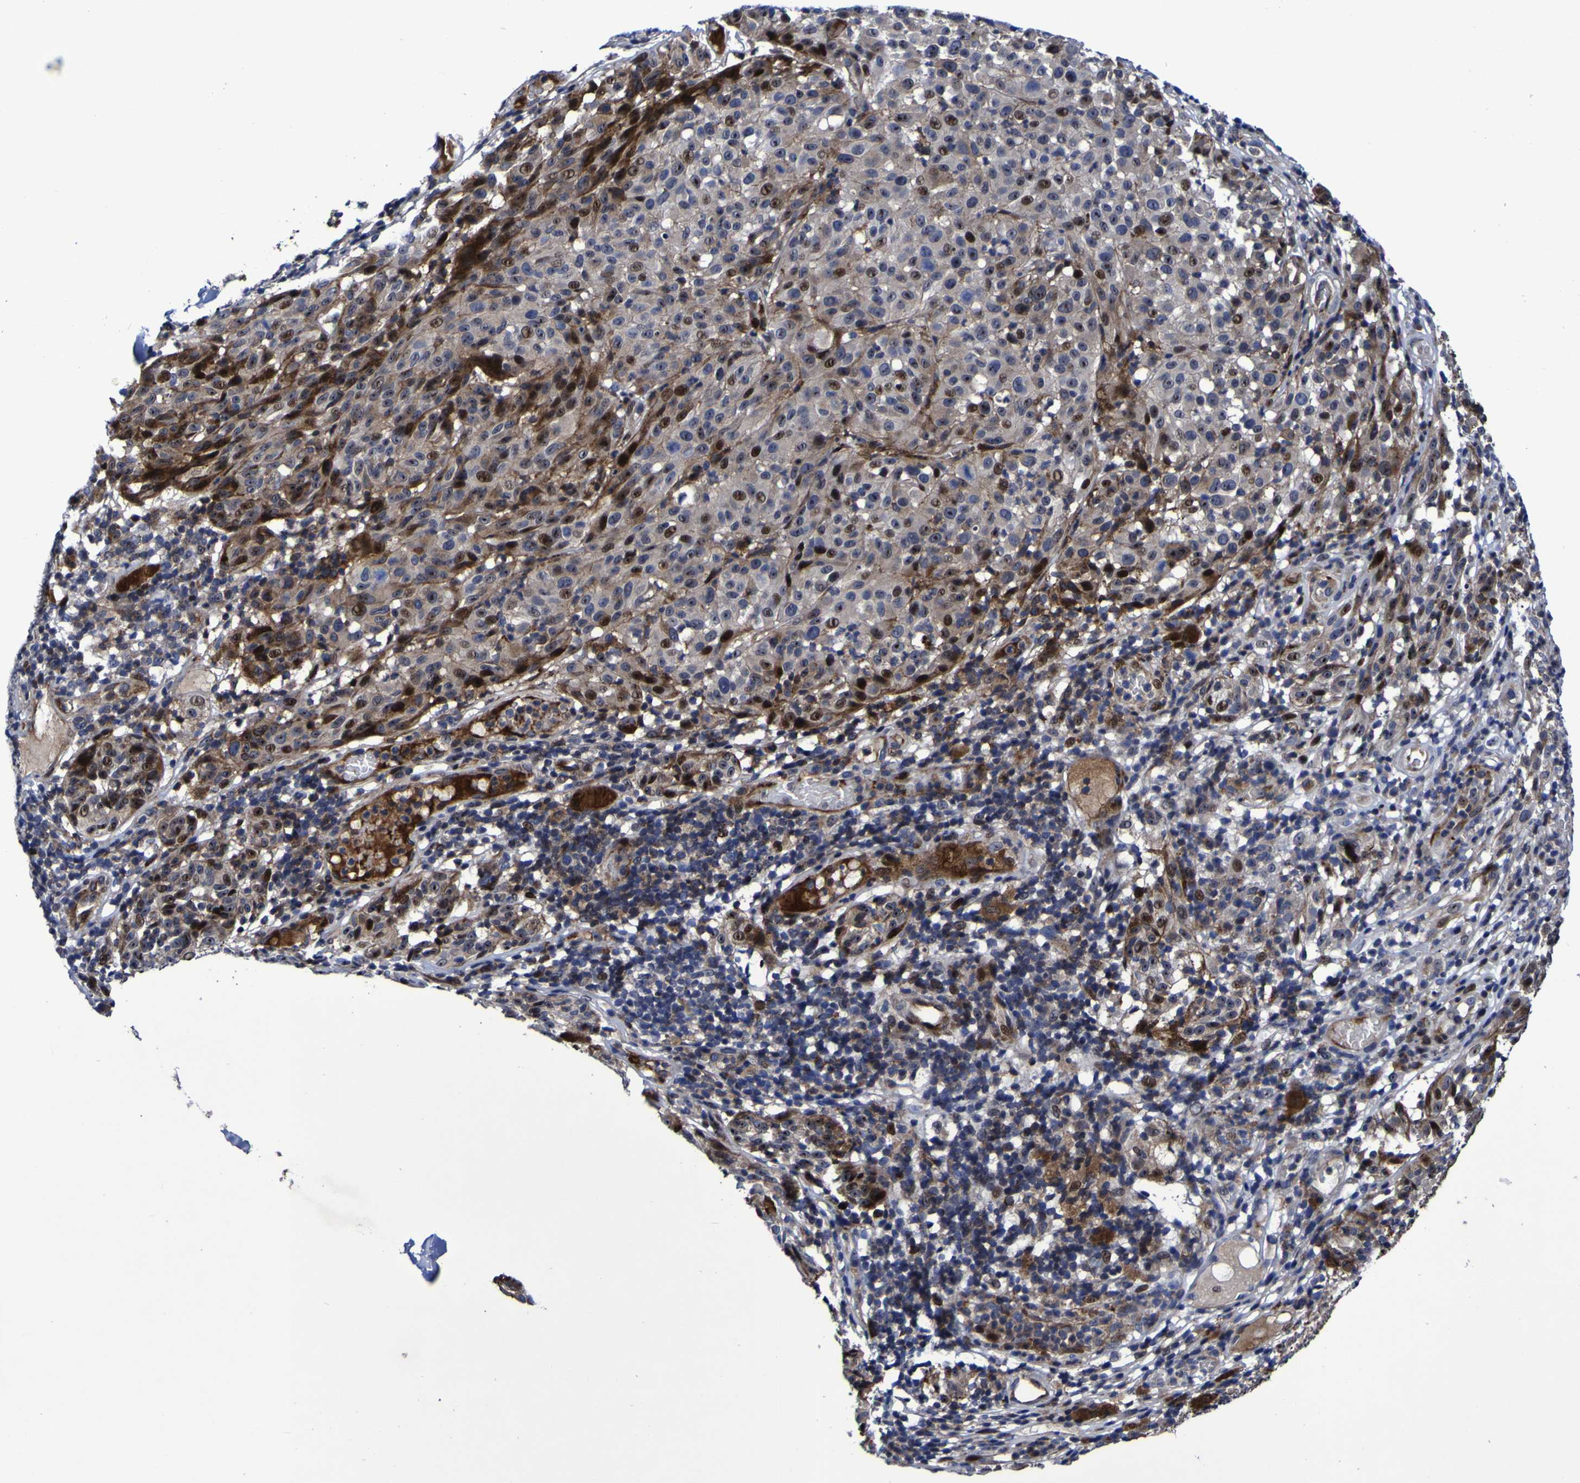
{"staining": {"intensity": "moderate", "quantity": ">75%", "location": "cytoplasmic/membranous,nuclear"}, "tissue": "melanoma", "cell_type": "Tumor cells", "image_type": "cancer", "snomed": [{"axis": "morphology", "description": "Malignant melanoma, NOS"}, {"axis": "topography", "description": "Skin"}], "caption": "IHC (DAB (3,3'-diaminobenzidine)) staining of melanoma exhibits moderate cytoplasmic/membranous and nuclear protein expression in approximately >75% of tumor cells. (Brightfield microscopy of DAB IHC at high magnification).", "gene": "MGLL", "patient": {"sex": "female", "age": 46}}